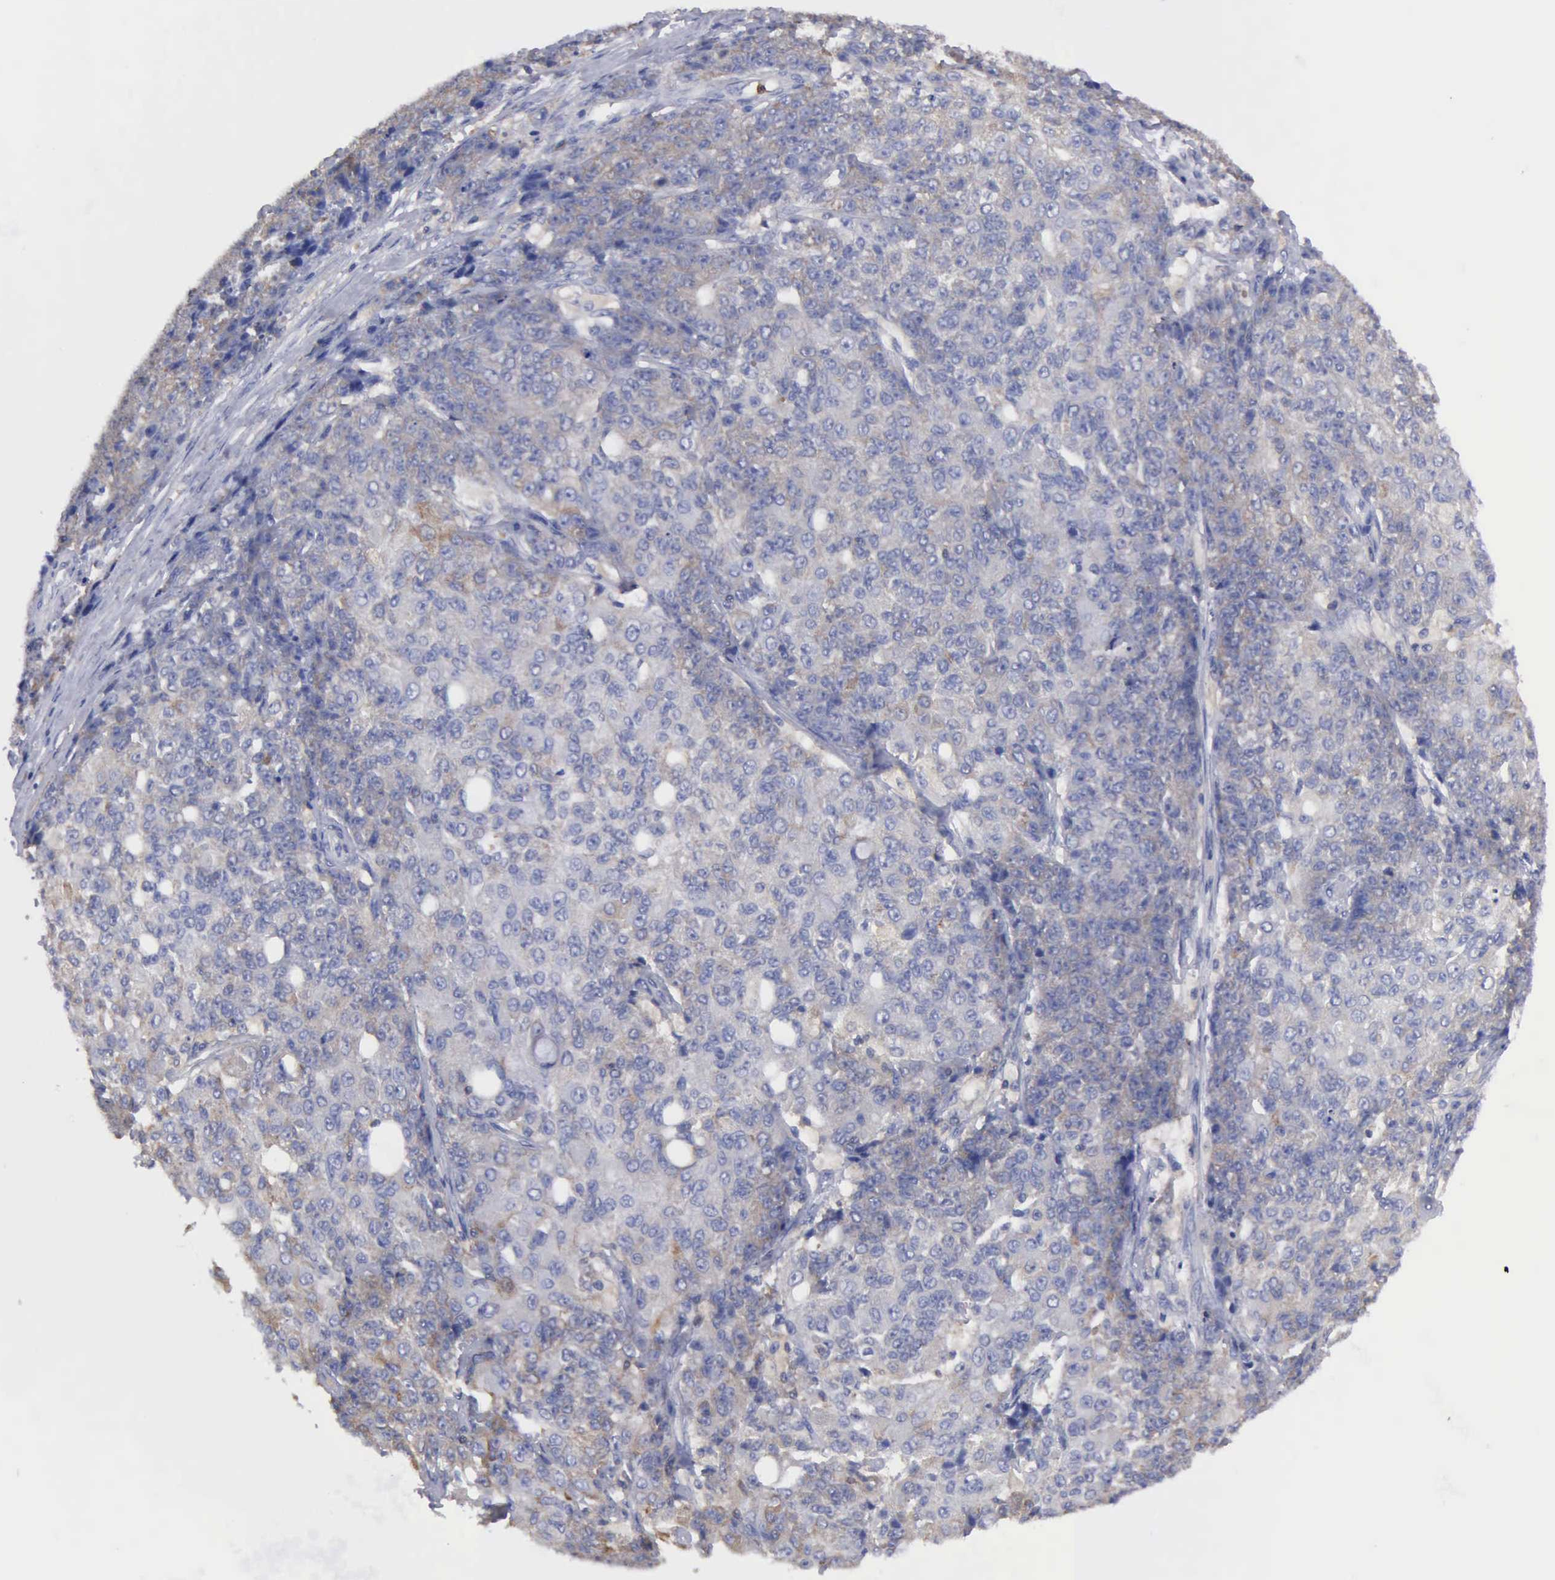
{"staining": {"intensity": "negative", "quantity": "none", "location": "none"}, "tissue": "ovarian cancer", "cell_type": "Tumor cells", "image_type": "cancer", "snomed": [{"axis": "morphology", "description": "Carcinoma, endometroid"}, {"axis": "topography", "description": "Ovary"}], "caption": "The micrograph demonstrates no staining of tumor cells in ovarian endometroid carcinoma.", "gene": "G6PD", "patient": {"sex": "female", "age": 42}}